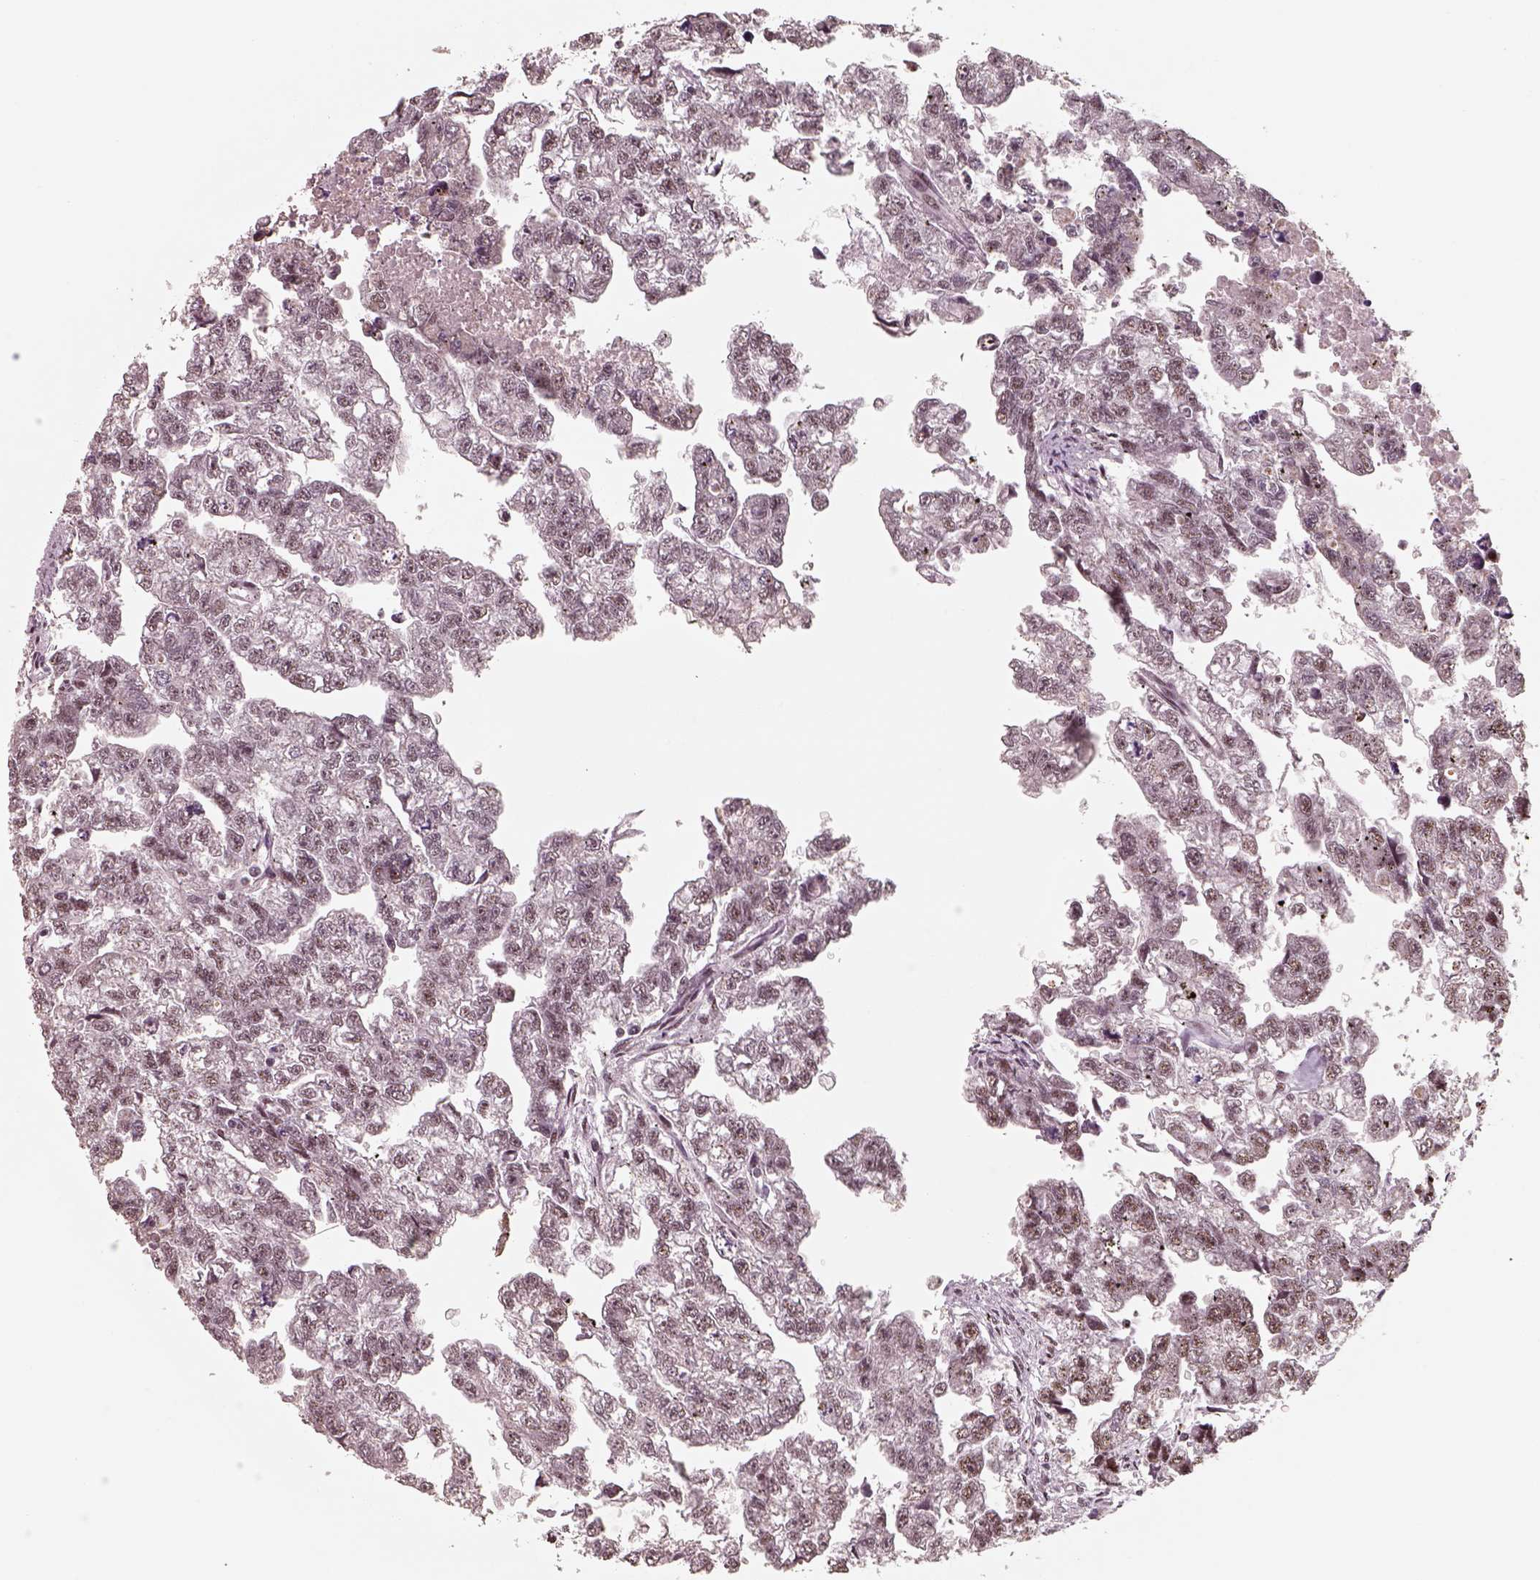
{"staining": {"intensity": "weak", "quantity": "25%-75%", "location": "nuclear"}, "tissue": "testis cancer", "cell_type": "Tumor cells", "image_type": "cancer", "snomed": [{"axis": "morphology", "description": "Carcinoma, Embryonal, NOS"}, {"axis": "morphology", "description": "Teratoma, malignant, NOS"}, {"axis": "topography", "description": "Testis"}], "caption": "High-magnification brightfield microscopy of testis cancer (embryonal carcinoma) stained with DAB (3,3'-diaminobenzidine) (brown) and counterstained with hematoxylin (blue). tumor cells exhibit weak nuclear staining is appreciated in approximately25%-75% of cells.", "gene": "ATXN7L3", "patient": {"sex": "male", "age": 44}}